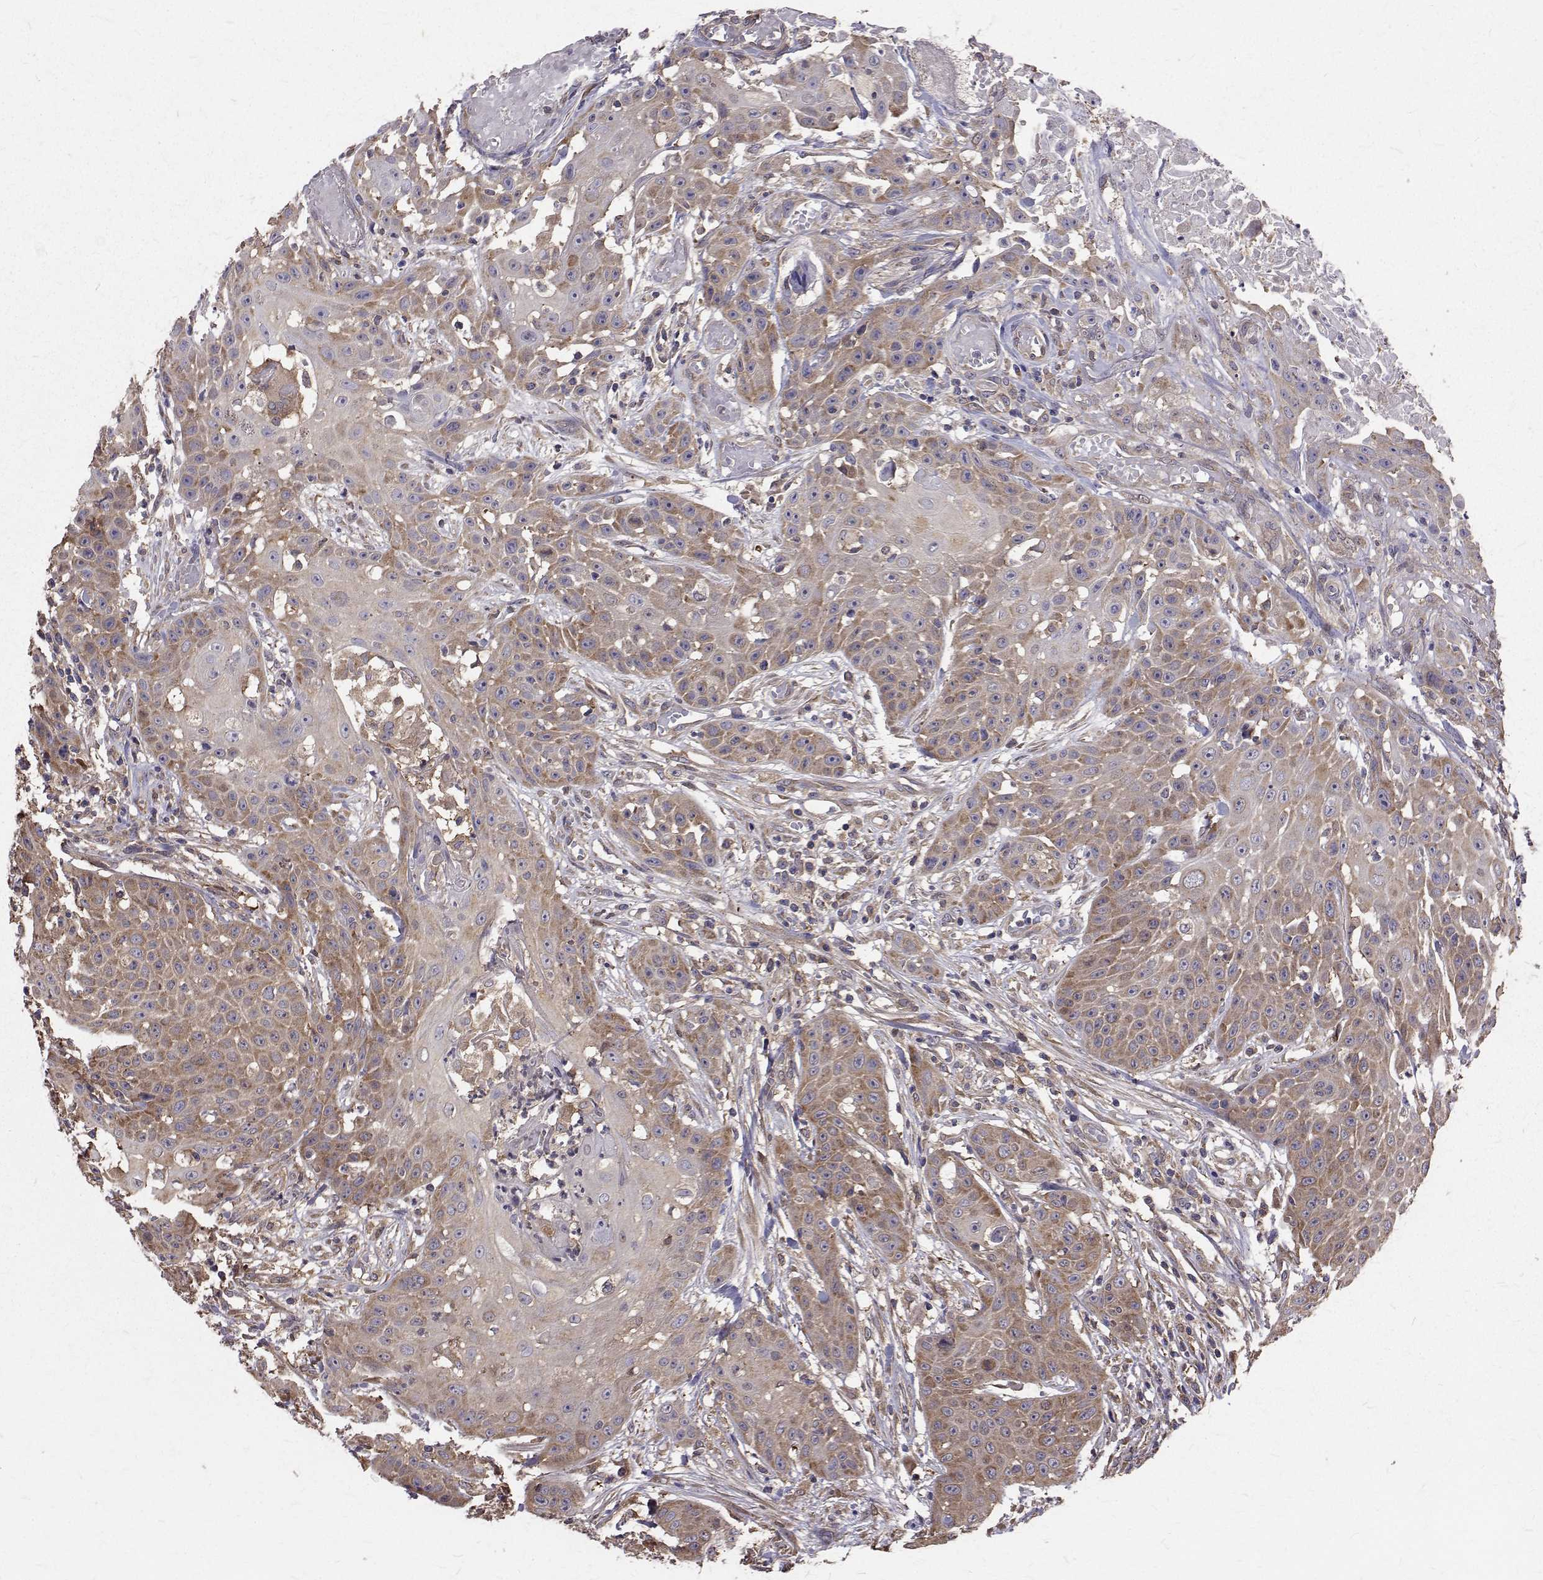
{"staining": {"intensity": "weak", "quantity": "25%-75%", "location": "cytoplasmic/membranous"}, "tissue": "head and neck cancer", "cell_type": "Tumor cells", "image_type": "cancer", "snomed": [{"axis": "morphology", "description": "Squamous cell carcinoma, NOS"}, {"axis": "topography", "description": "Oral tissue"}, {"axis": "topography", "description": "Head-Neck"}], "caption": "Protein staining exhibits weak cytoplasmic/membranous expression in about 25%-75% of tumor cells in head and neck squamous cell carcinoma.", "gene": "FARSB", "patient": {"sex": "female", "age": 55}}